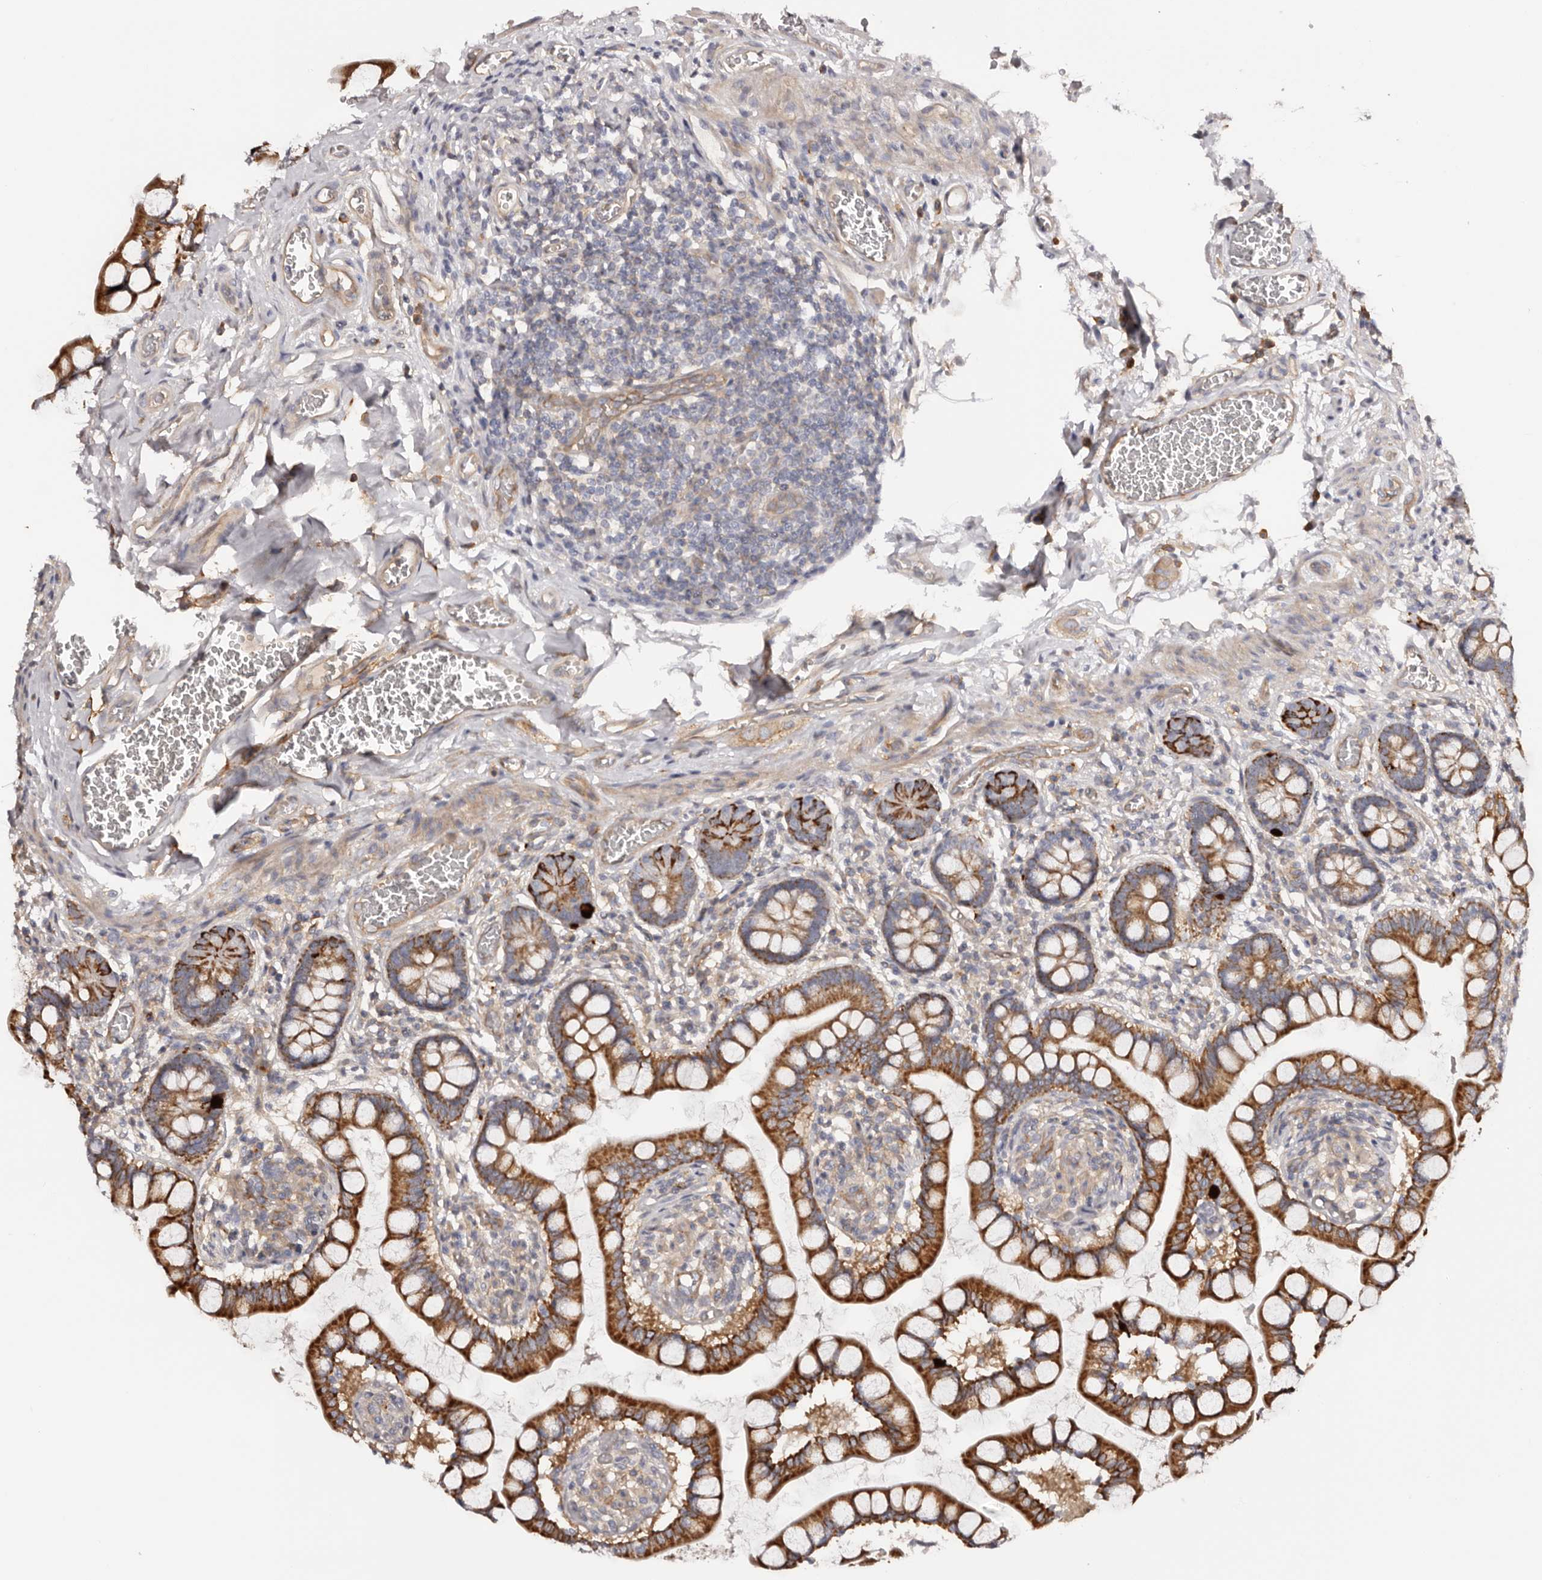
{"staining": {"intensity": "moderate", "quantity": ">75%", "location": "cytoplasmic/membranous"}, "tissue": "small intestine", "cell_type": "Glandular cells", "image_type": "normal", "snomed": [{"axis": "morphology", "description": "Normal tissue, NOS"}, {"axis": "topography", "description": "Small intestine"}], "caption": "Unremarkable small intestine was stained to show a protein in brown. There is medium levels of moderate cytoplasmic/membranous expression in approximately >75% of glandular cells.", "gene": "DMRT2", "patient": {"sex": "male", "age": 52}}